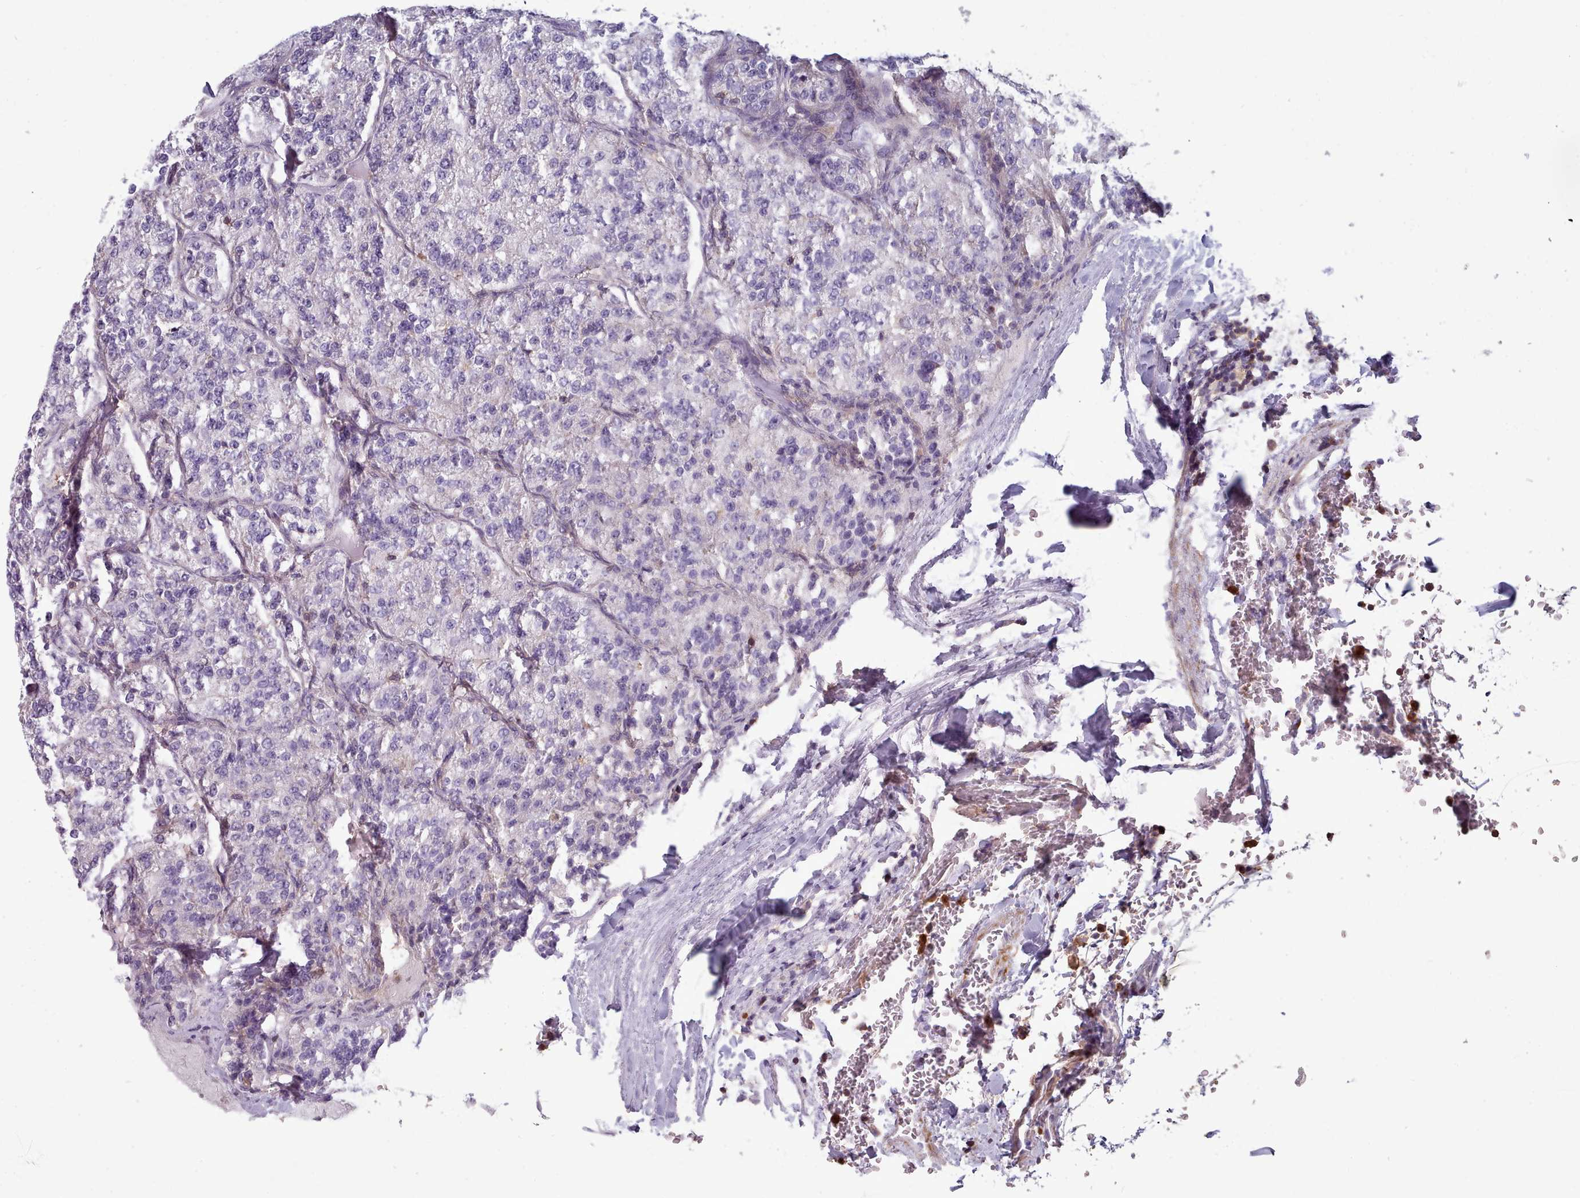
{"staining": {"intensity": "negative", "quantity": "none", "location": "none"}, "tissue": "renal cancer", "cell_type": "Tumor cells", "image_type": "cancer", "snomed": [{"axis": "morphology", "description": "Adenocarcinoma, NOS"}, {"axis": "topography", "description": "Kidney"}], "caption": "A micrograph of renal cancer stained for a protein exhibits no brown staining in tumor cells. Brightfield microscopy of immunohistochemistry (IHC) stained with DAB (3,3'-diaminobenzidine) (brown) and hematoxylin (blue), captured at high magnification.", "gene": "RAC2", "patient": {"sex": "female", "age": 63}}